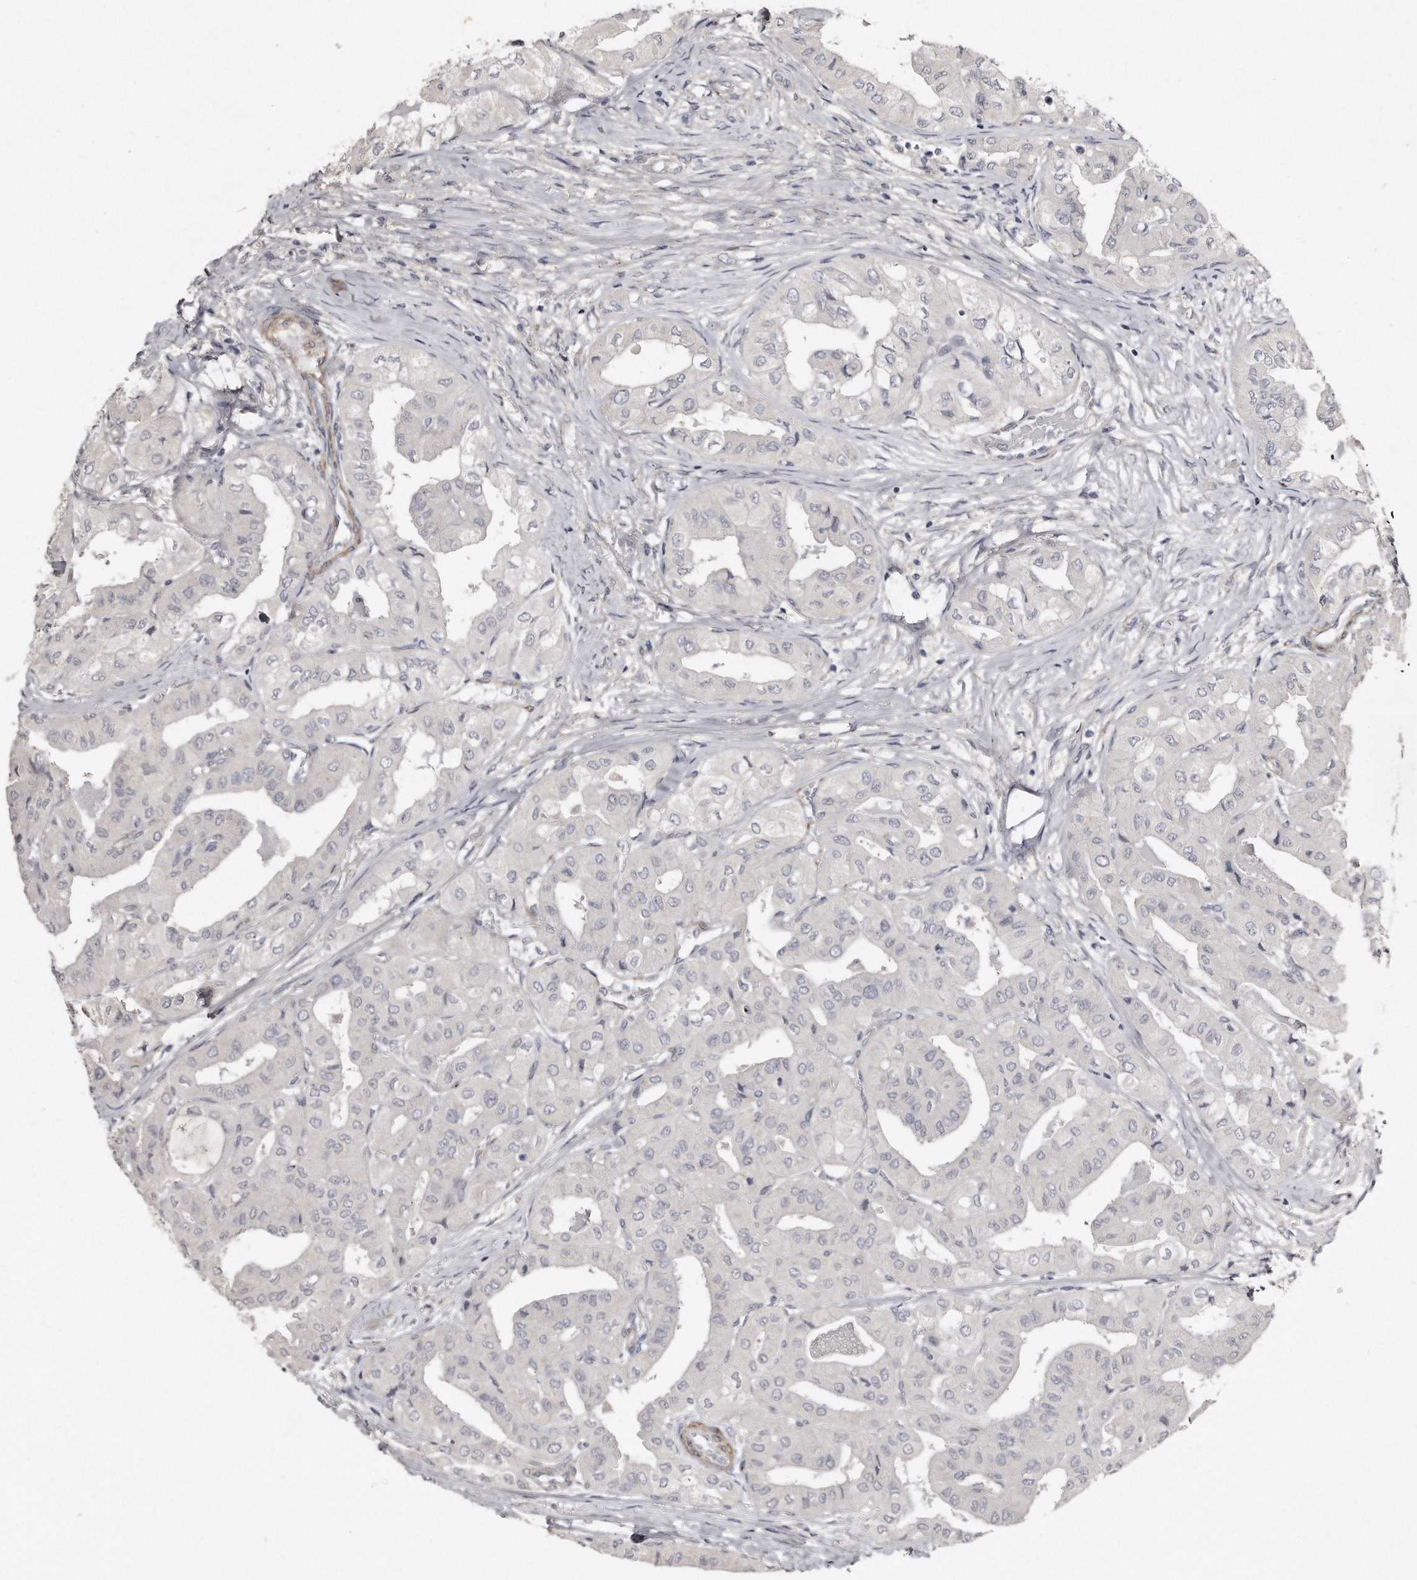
{"staining": {"intensity": "negative", "quantity": "none", "location": "none"}, "tissue": "thyroid cancer", "cell_type": "Tumor cells", "image_type": "cancer", "snomed": [{"axis": "morphology", "description": "Papillary adenocarcinoma, NOS"}, {"axis": "topography", "description": "Thyroid gland"}], "caption": "The image reveals no staining of tumor cells in thyroid papillary adenocarcinoma.", "gene": "LMOD1", "patient": {"sex": "female", "age": 59}}